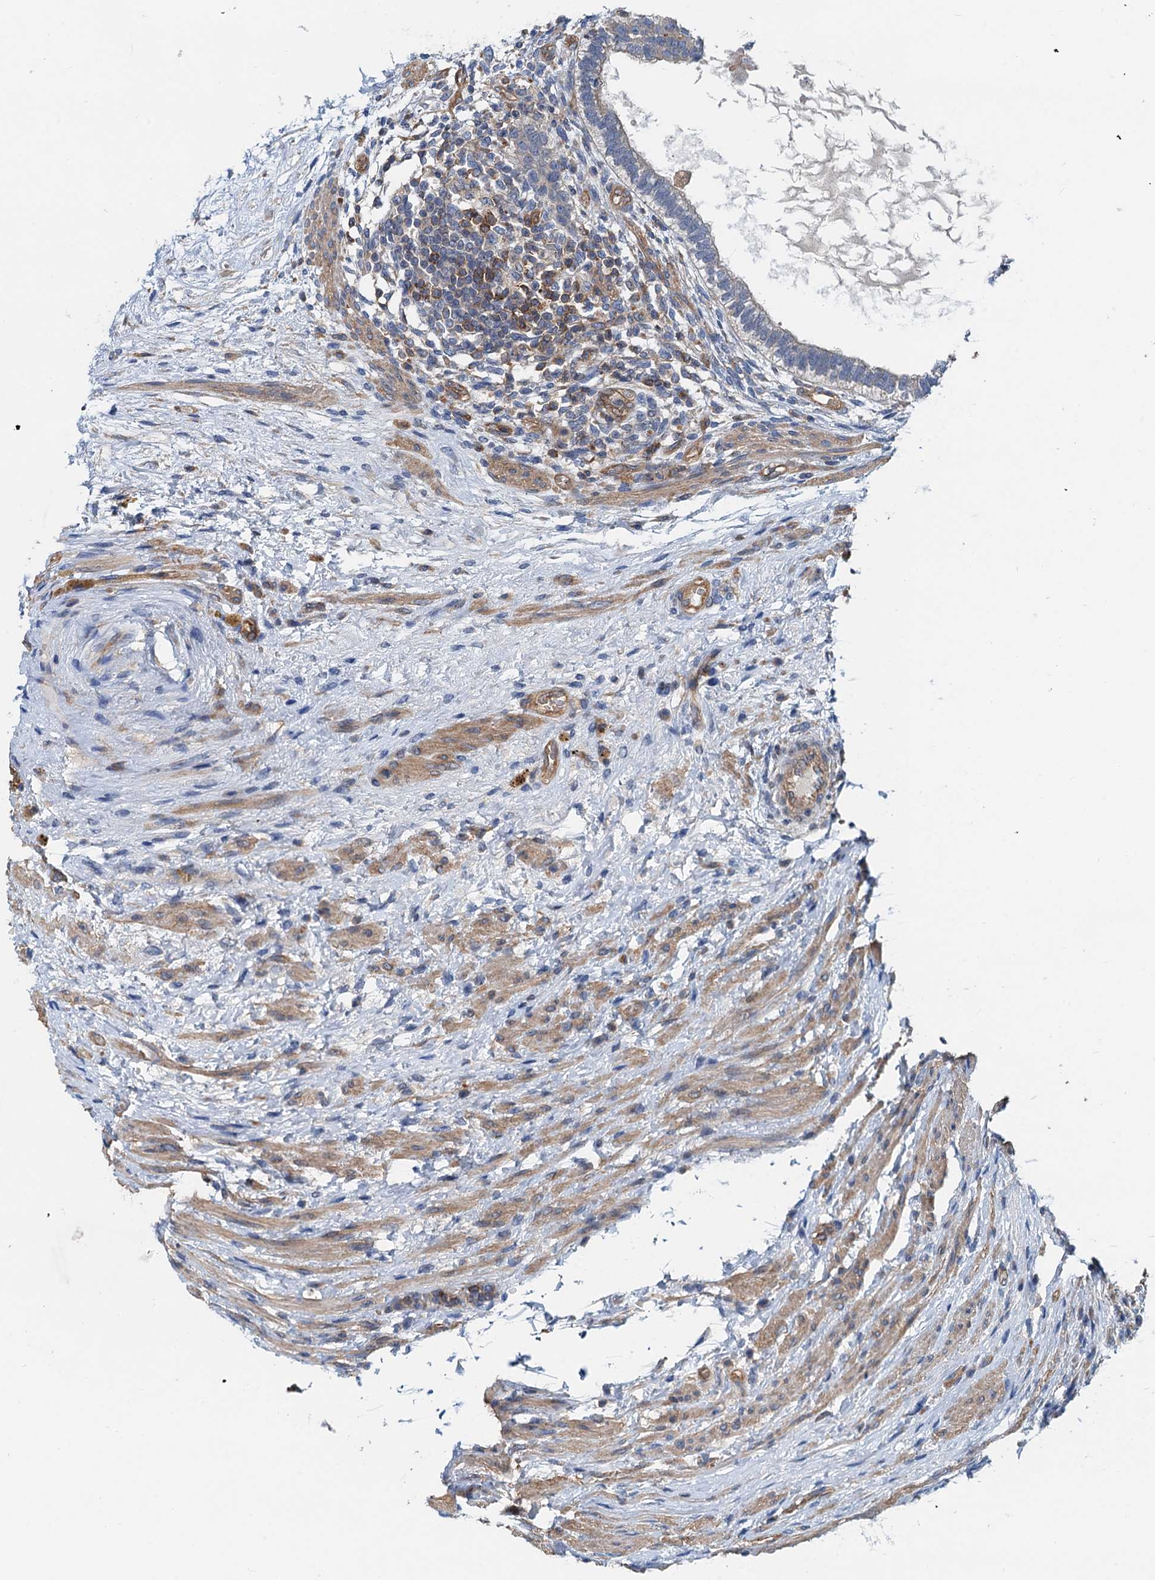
{"staining": {"intensity": "negative", "quantity": "none", "location": "none"}, "tissue": "testis cancer", "cell_type": "Tumor cells", "image_type": "cancer", "snomed": [{"axis": "morphology", "description": "Carcinoma, Embryonal, NOS"}, {"axis": "topography", "description": "Testis"}], "caption": "This photomicrograph is of testis embryonal carcinoma stained with IHC to label a protein in brown with the nuclei are counter-stained blue. There is no positivity in tumor cells.", "gene": "ROGDI", "patient": {"sex": "male", "age": 26}}